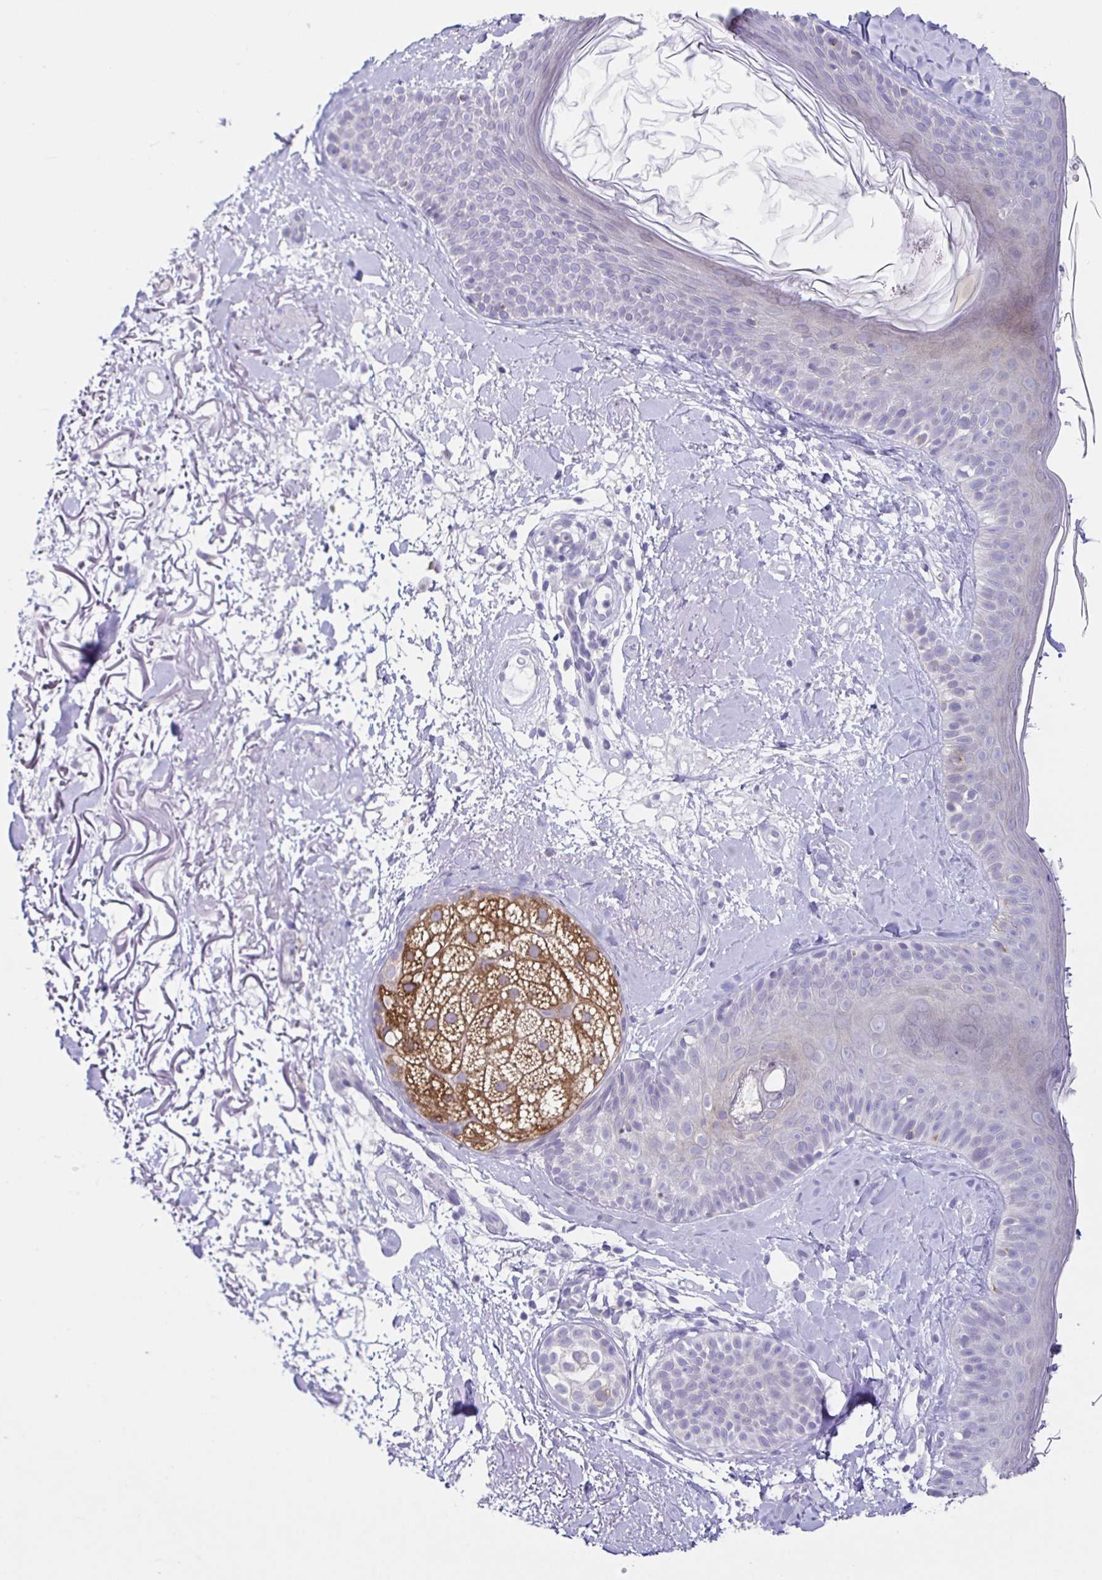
{"staining": {"intensity": "negative", "quantity": "none", "location": "none"}, "tissue": "skin", "cell_type": "Fibroblasts", "image_type": "normal", "snomed": [{"axis": "morphology", "description": "Normal tissue, NOS"}, {"axis": "topography", "description": "Skin"}], "caption": "Human skin stained for a protein using immunohistochemistry (IHC) reveals no staining in fibroblasts.", "gene": "RDH11", "patient": {"sex": "male", "age": 73}}